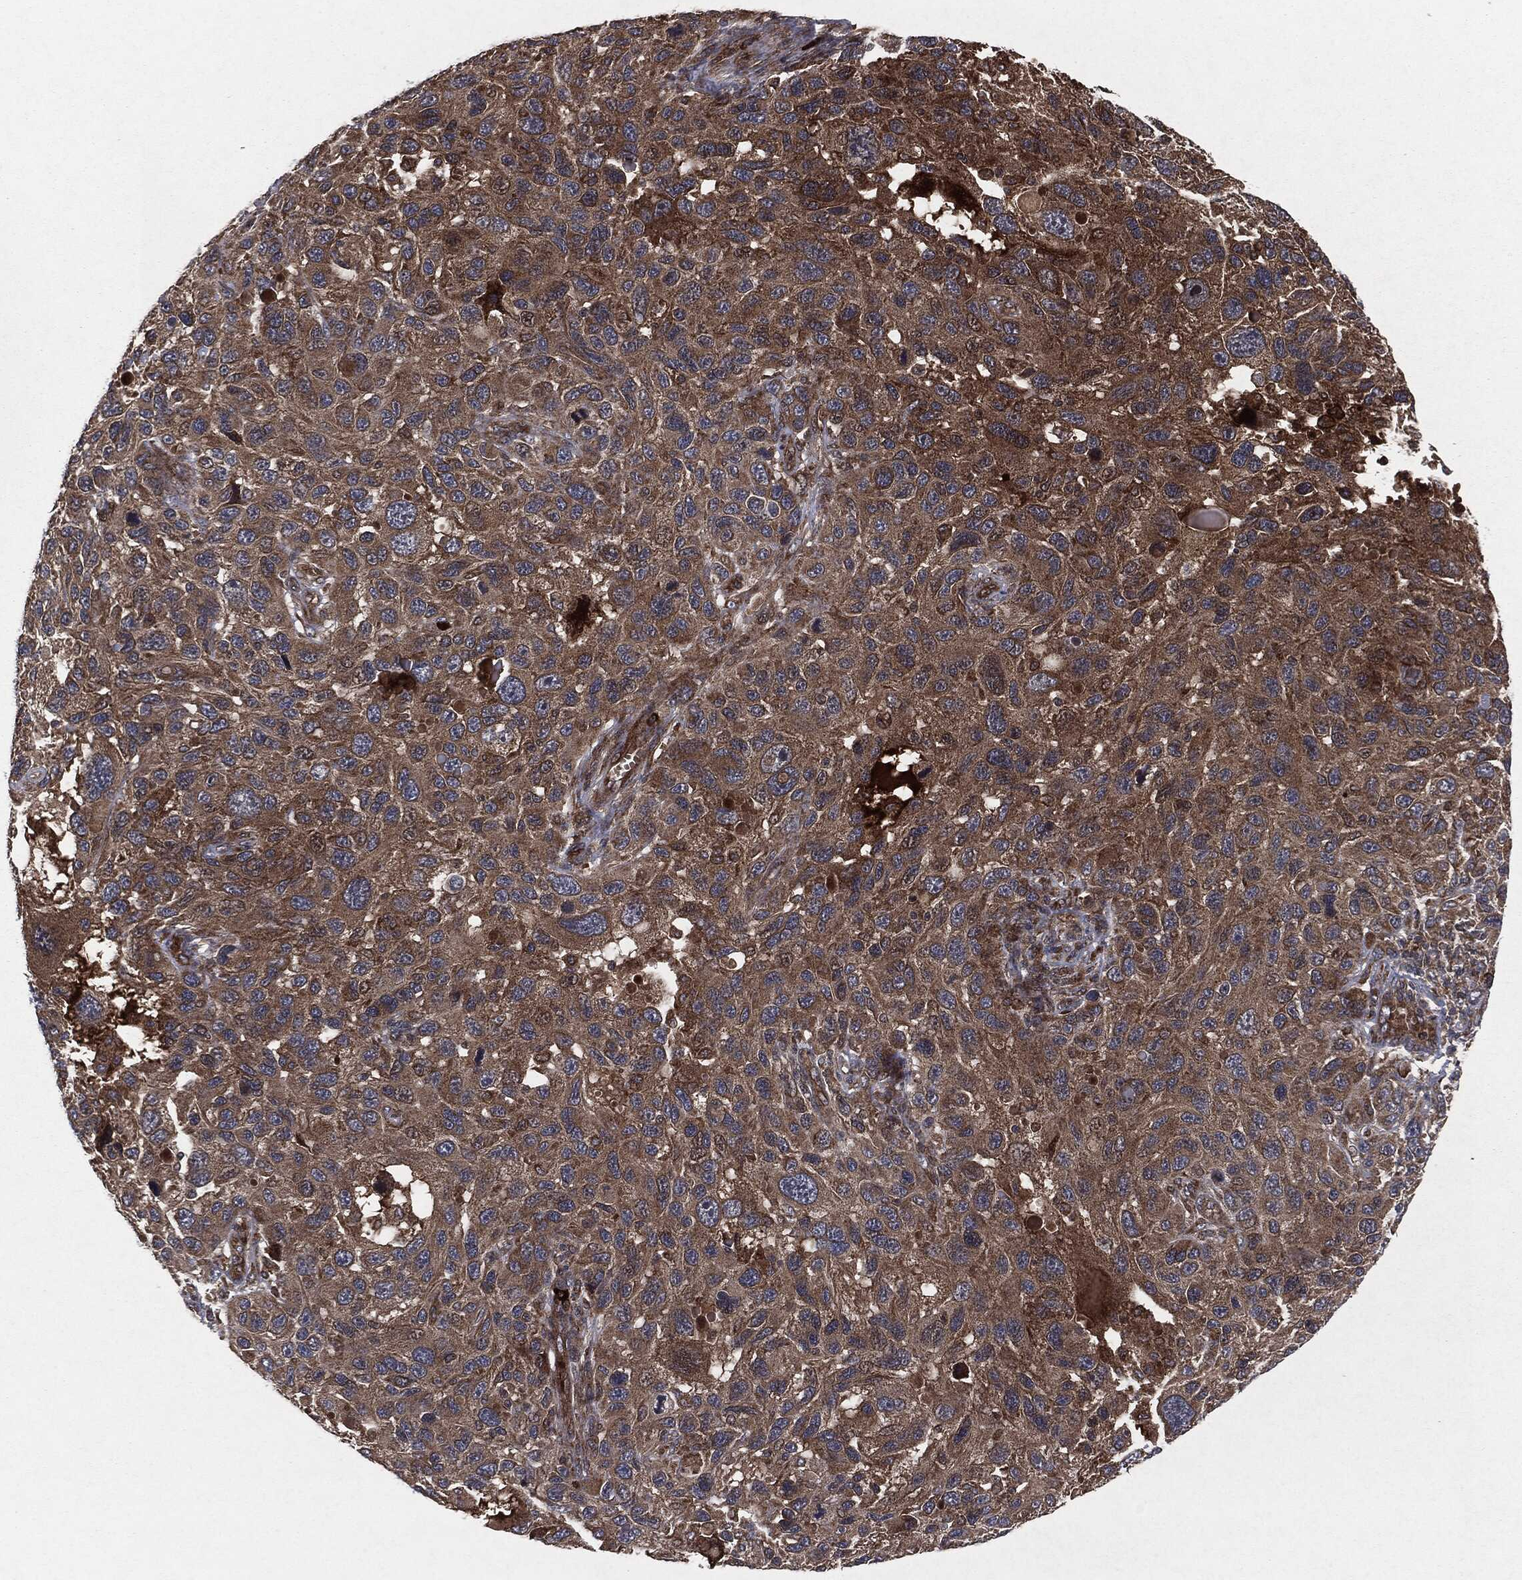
{"staining": {"intensity": "strong", "quantity": "<25%", "location": "cytoplasmic/membranous"}, "tissue": "melanoma", "cell_type": "Tumor cells", "image_type": "cancer", "snomed": [{"axis": "morphology", "description": "Malignant melanoma, NOS"}, {"axis": "topography", "description": "Skin"}], "caption": "A high-resolution micrograph shows IHC staining of melanoma, which exhibits strong cytoplasmic/membranous positivity in about <25% of tumor cells. Immunohistochemistry stains the protein in brown and the nuclei are stained blue.", "gene": "RAF1", "patient": {"sex": "male", "age": 53}}